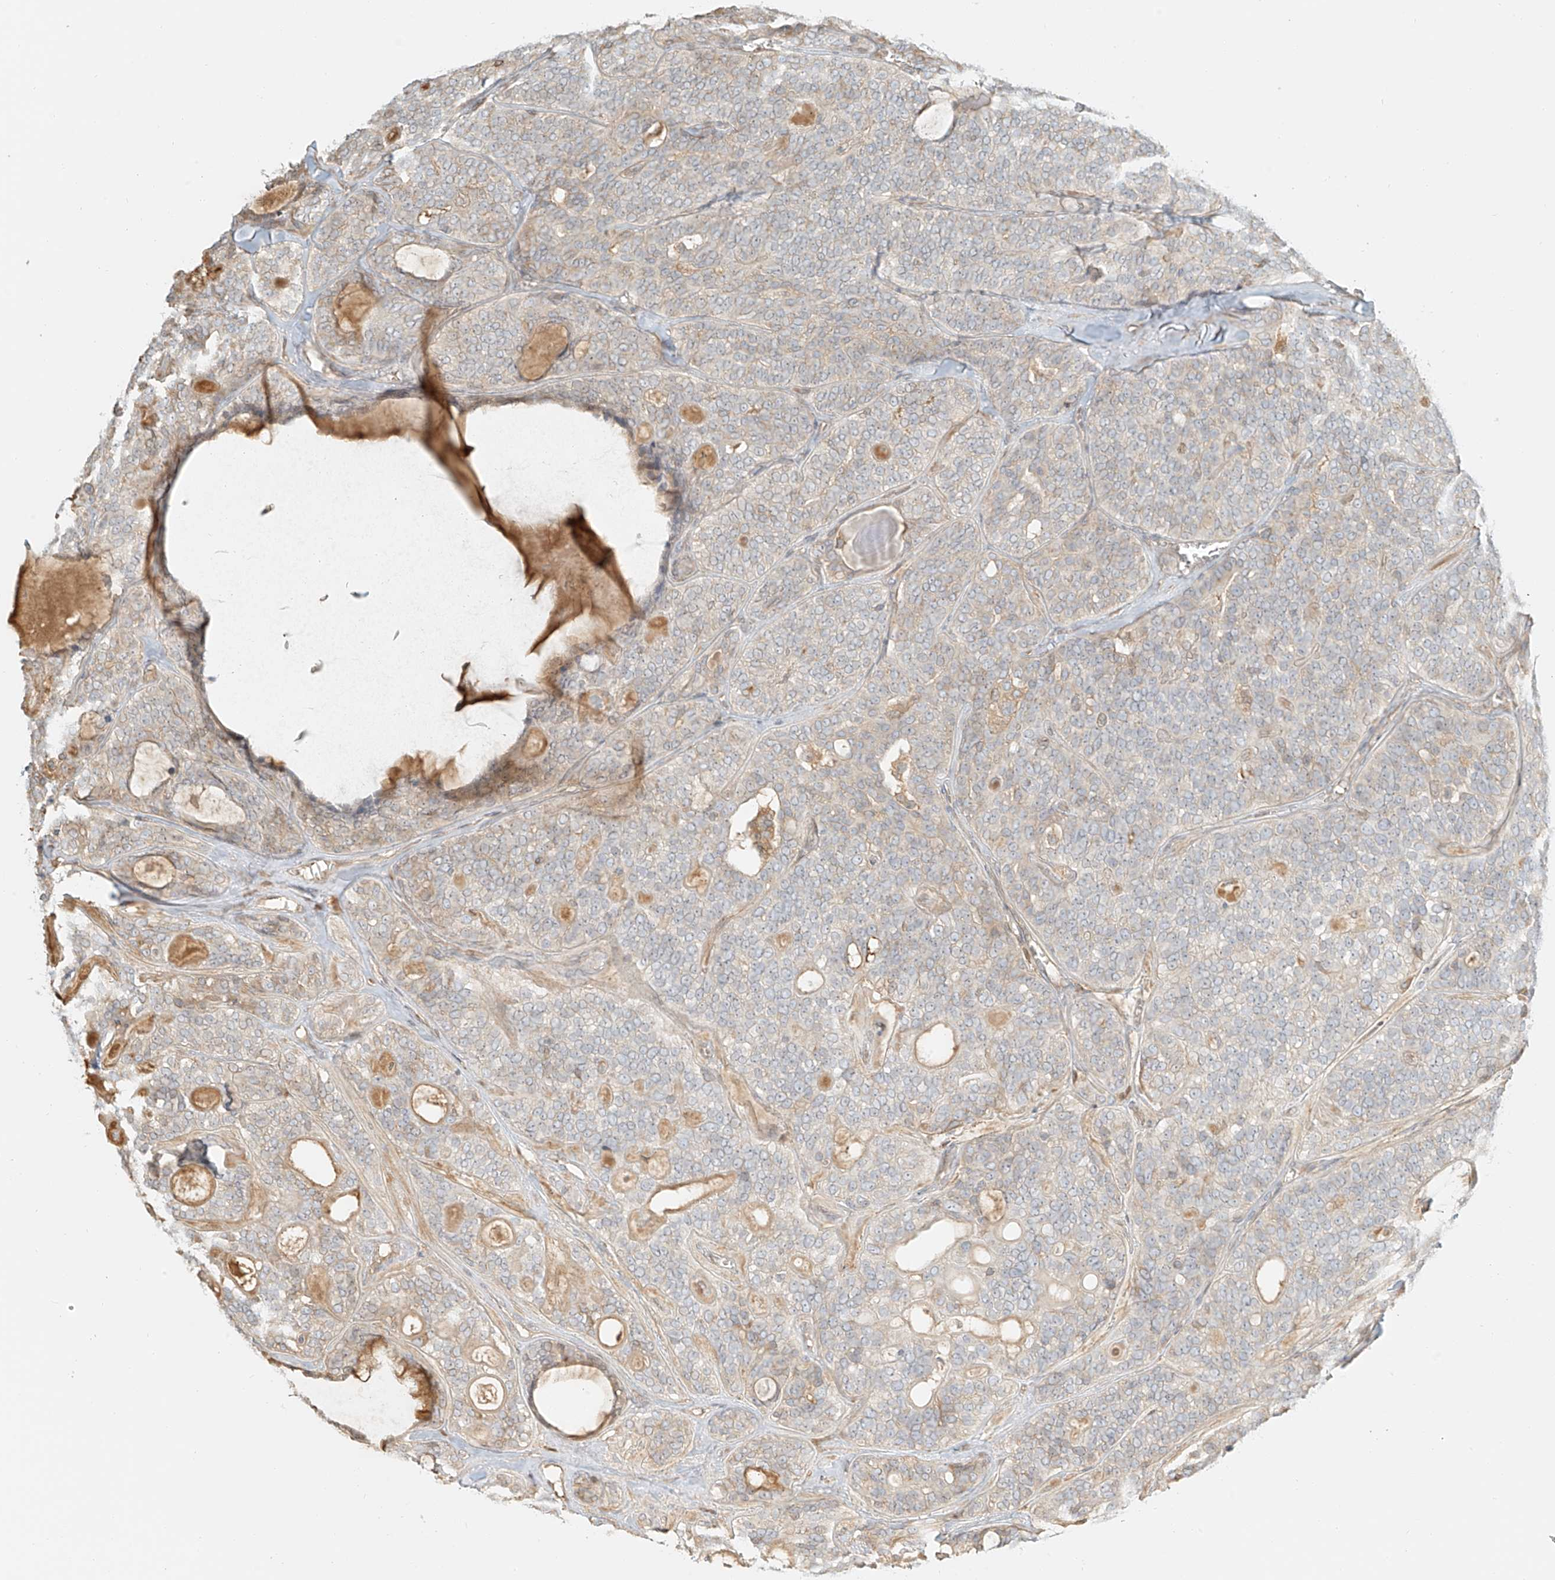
{"staining": {"intensity": "negative", "quantity": "none", "location": "none"}, "tissue": "head and neck cancer", "cell_type": "Tumor cells", "image_type": "cancer", "snomed": [{"axis": "morphology", "description": "Adenocarcinoma, NOS"}, {"axis": "topography", "description": "Head-Neck"}], "caption": "The image demonstrates no staining of tumor cells in head and neck adenocarcinoma.", "gene": "UPK1B", "patient": {"sex": "male", "age": 66}}